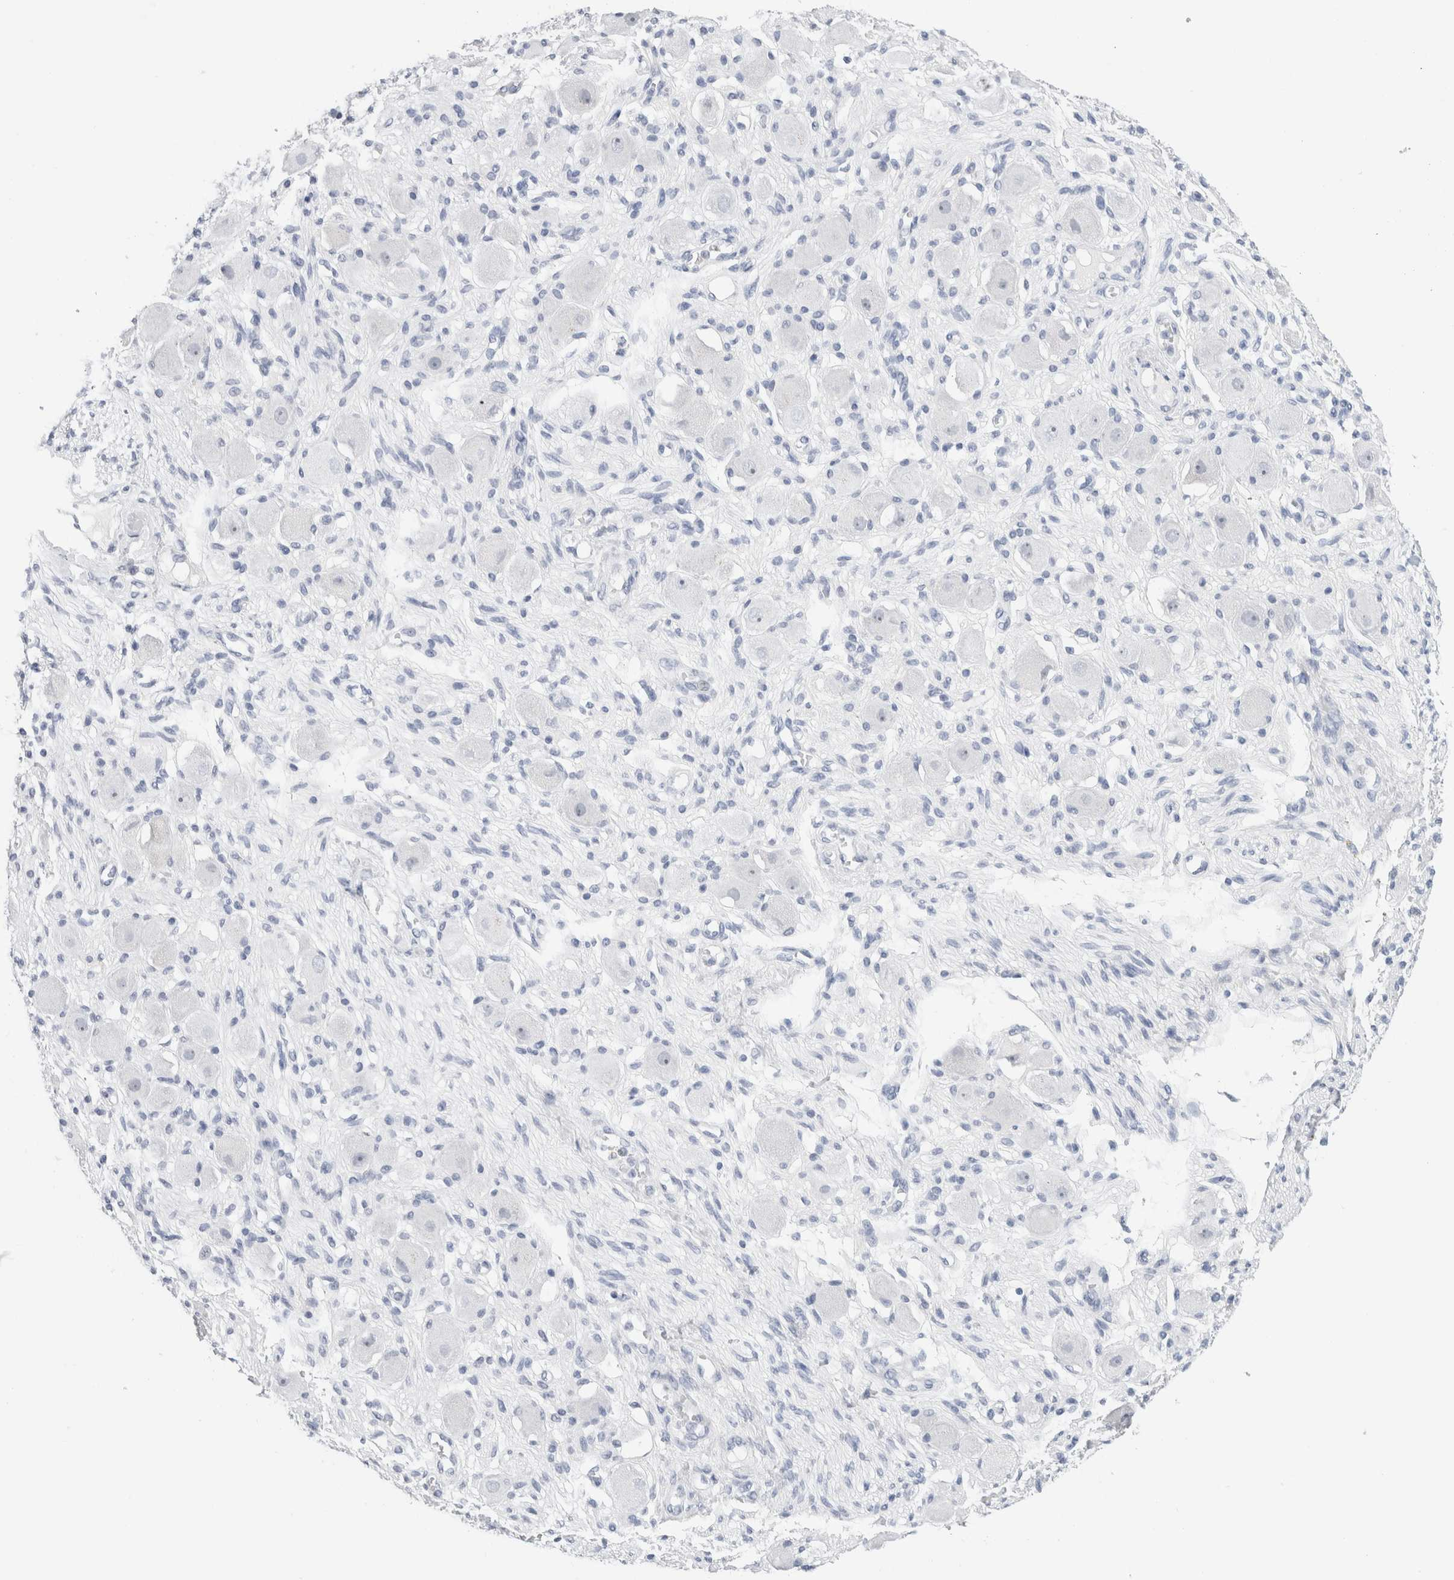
{"staining": {"intensity": "moderate", "quantity": "25%-75%", "location": "cytoplasmic/membranous"}, "tissue": "adipose tissue", "cell_type": "Adipocytes", "image_type": "normal", "snomed": [{"axis": "morphology", "description": "Normal tissue, NOS"}, {"axis": "topography", "description": "Kidney"}, {"axis": "topography", "description": "Peripheral nerve tissue"}], "caption": "This photomicrograph displays immunohistochemistry staining of unremarkable adipose tissue, with medium moderate cytoplasmic/membranous staining in about 25%-75% of adipocytes.", "gene": "MUC15", "patient": {"sex": "male", "age": 7}}